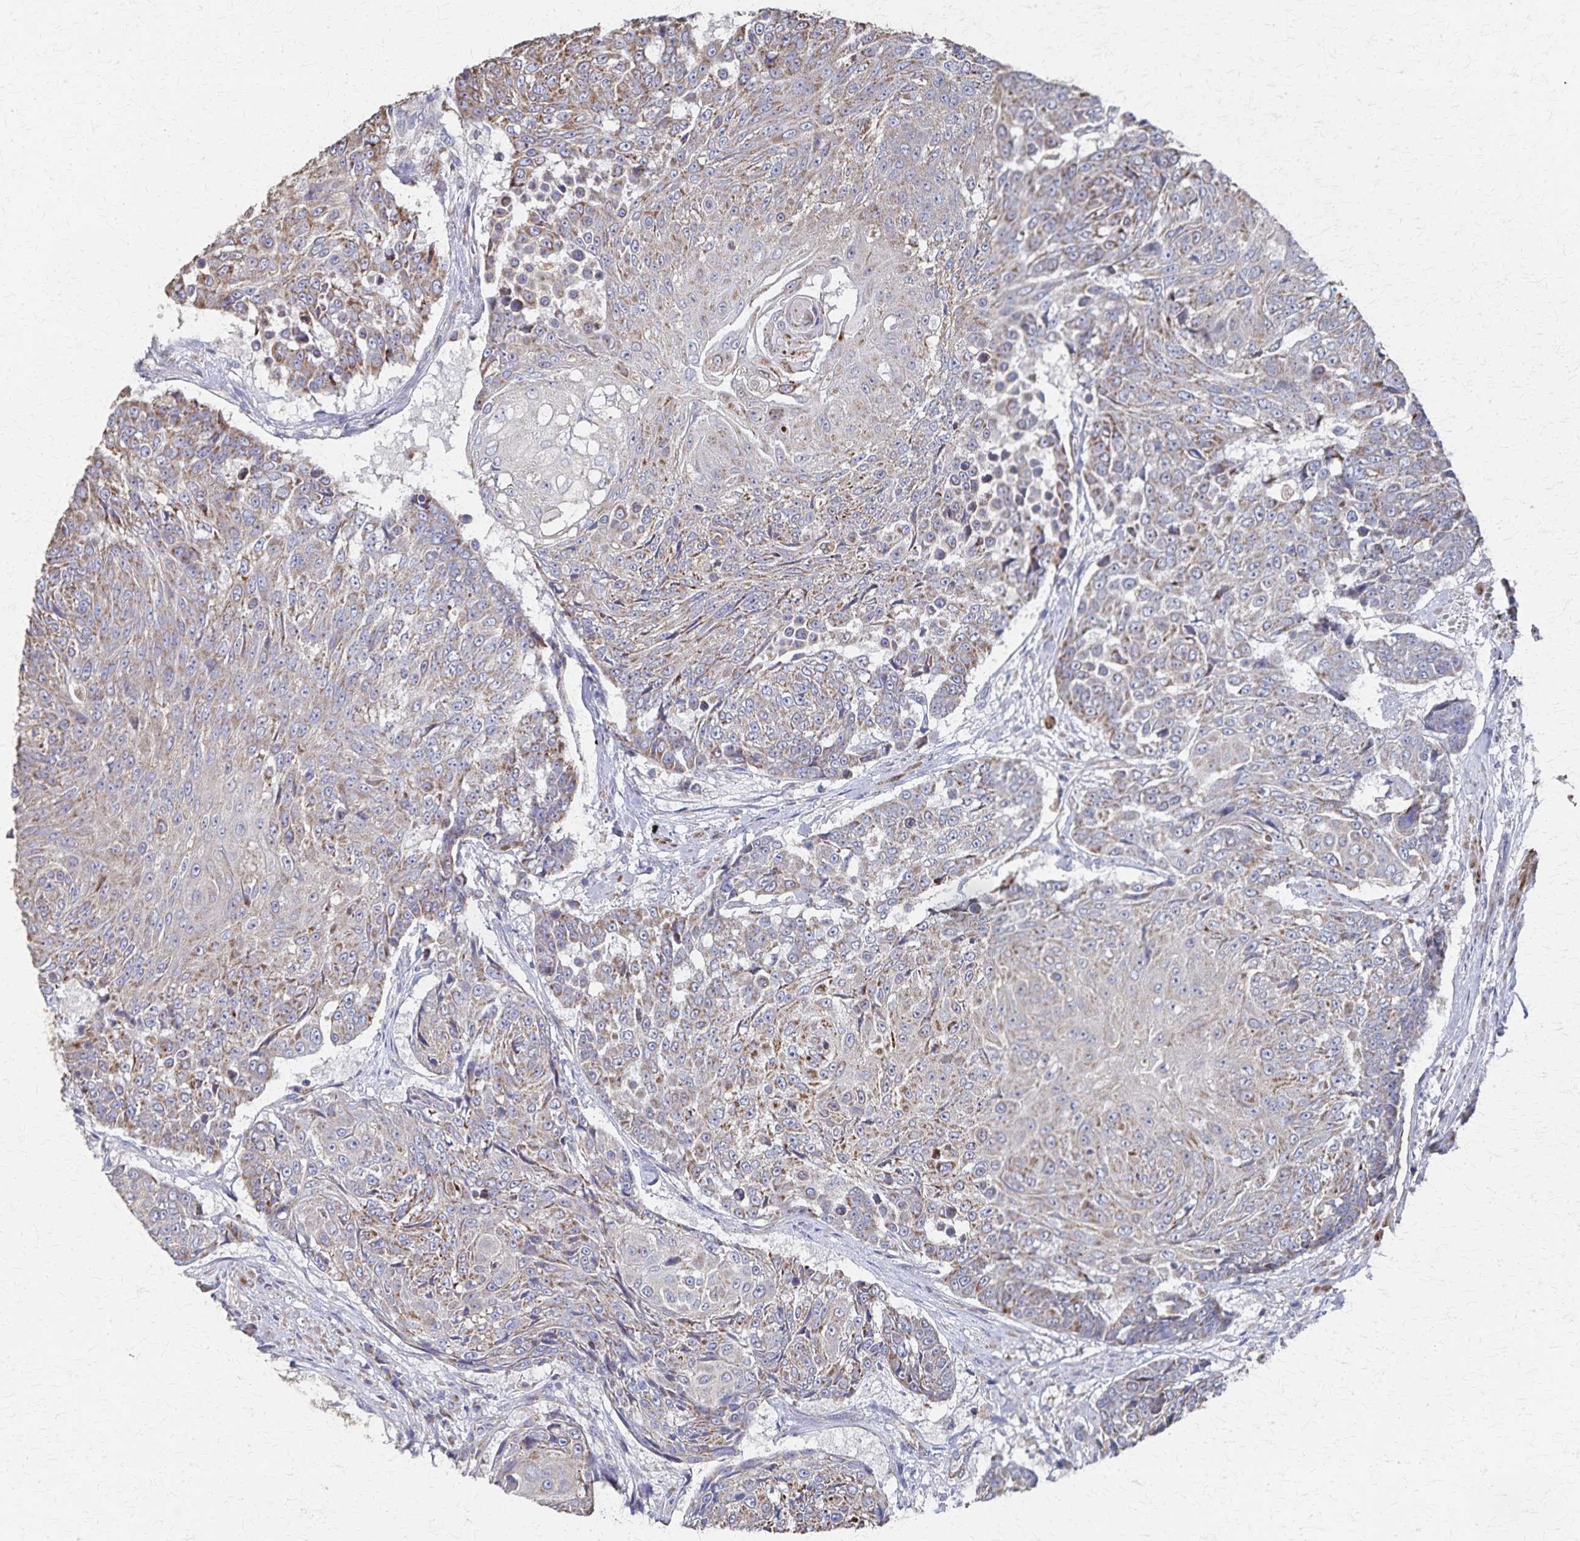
{"staining": {"intensity": "moderate", "quantity": "25%-75%", "location": "cytoplasmic/membranous"}, "tissue": "urothelial cancer", "cell_type": "Tumor cells", "image_type": "cancer", "snomed": [{"axis": "morphology", "description": "Urothelial carcinoma, High grade"}, {"axis": "topography", "description": "Urinary bladder"}], "caption": "A photomicrograph of human urothelial carcinoma (high-grade) stained for a protein displays moderate cytoplasmic/membranous brown staining in tumor cells. The staining was performed using DAB (3,3'-diaminobenzidine) to visualize the protein expression in brown, while the nuclei were stained in blue with hematoxylin (Magnification: 20x).", "gene": "PGAP2", "patient": {"sex": "female", "age": 63}}